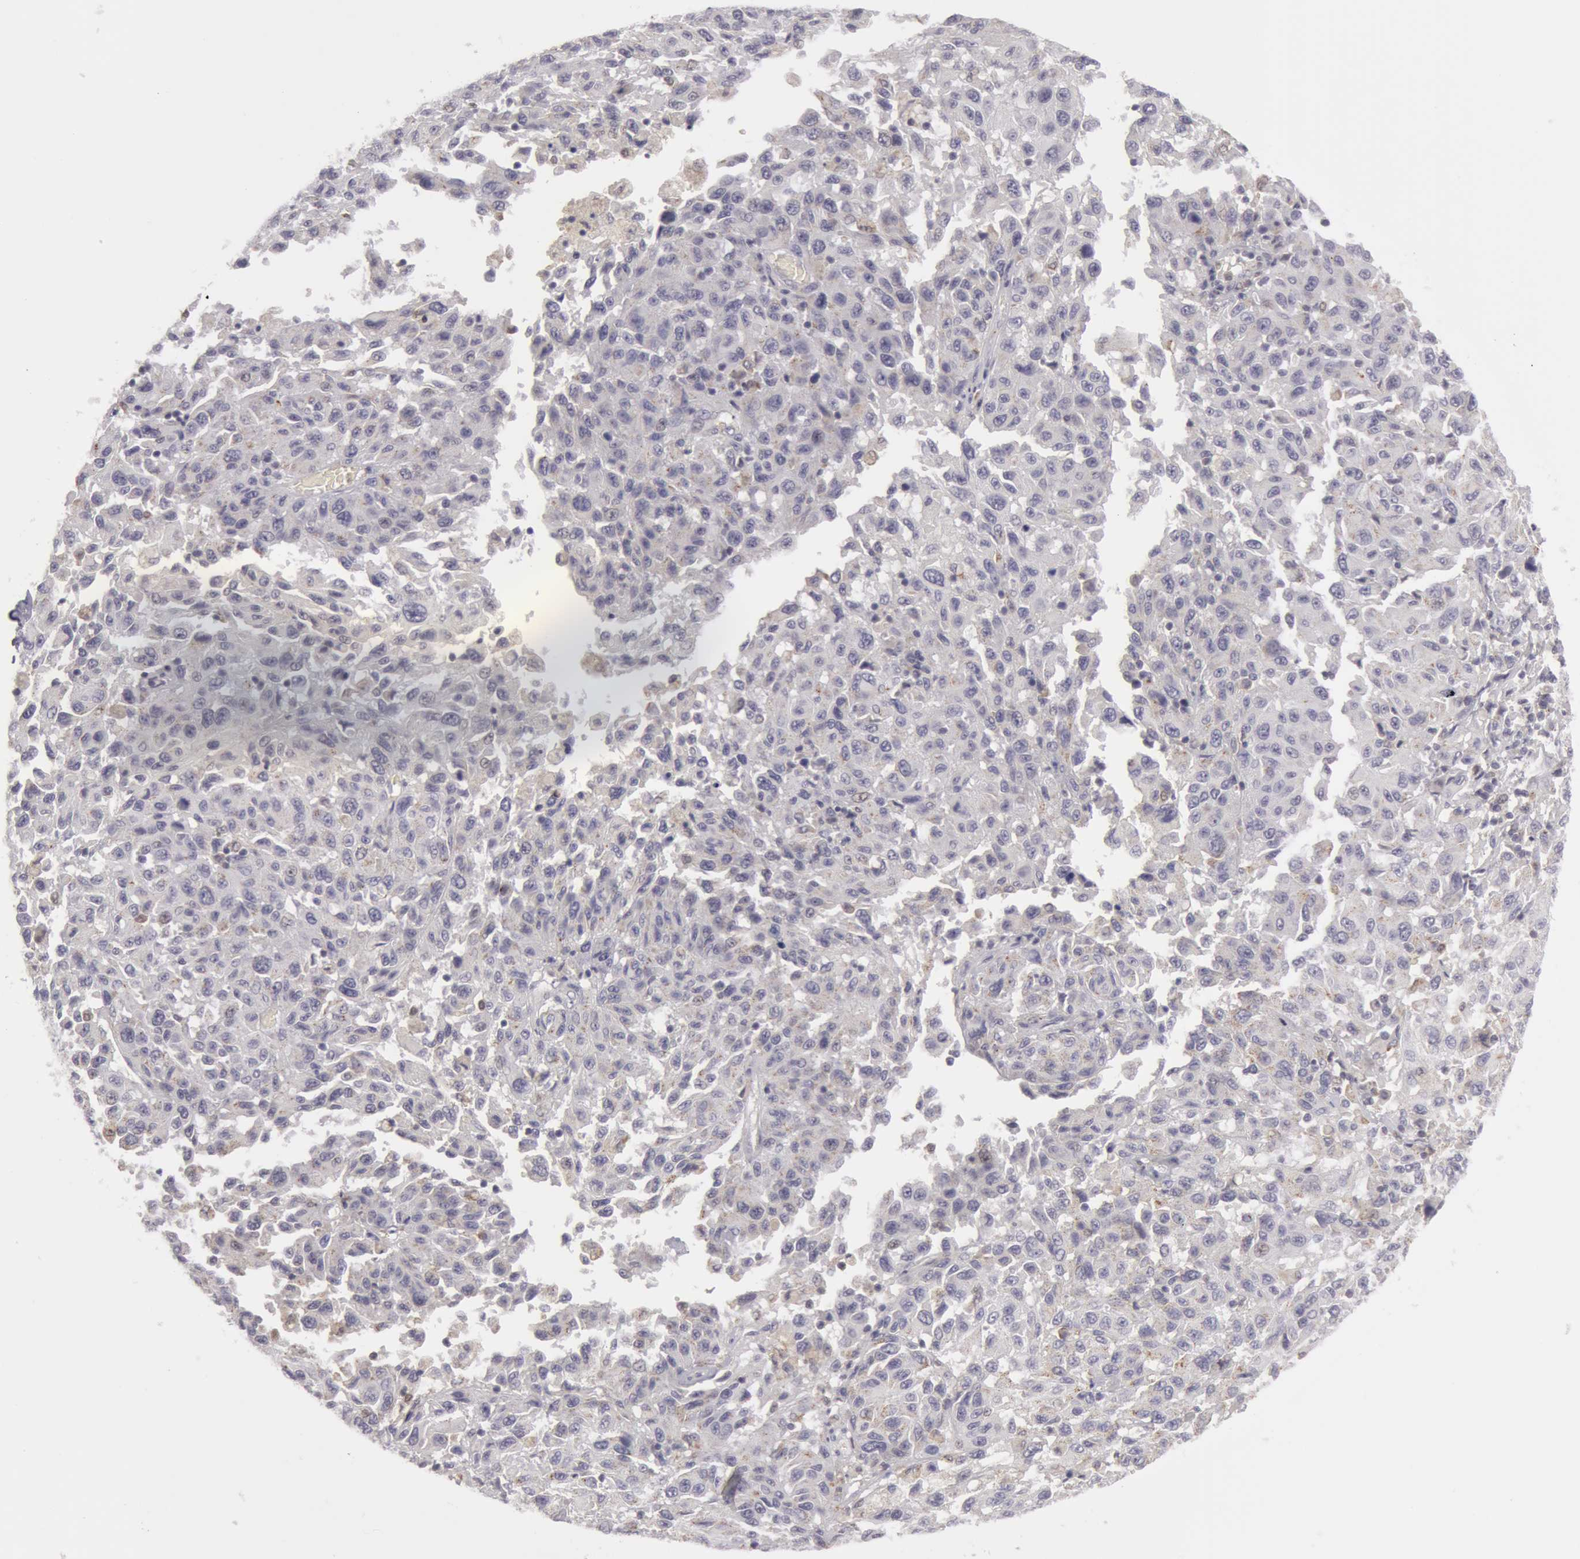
{"staining": {"intensity": "weak", "quantity": "25%-75%", "location": "cytoplasmic/membranous"}, "tissue": "melanoma", "cell_type": "Tumor cells", "image_type": "cancer", "snomed": [{"axis": "morphology", "description": "Malignant melanoma, NOS"}, {"axis": "topography", "description": "Skin"}], "caption": "Protein analysis of melanoma tissue exhibits weak cytoplasmic/membranous expression in about 25%-75% of tumor cells. The protein is shown in brown color, while the nuclei are stained blue.", "gene": "CAT", "patient": {"sex": "female", "age": 77}}